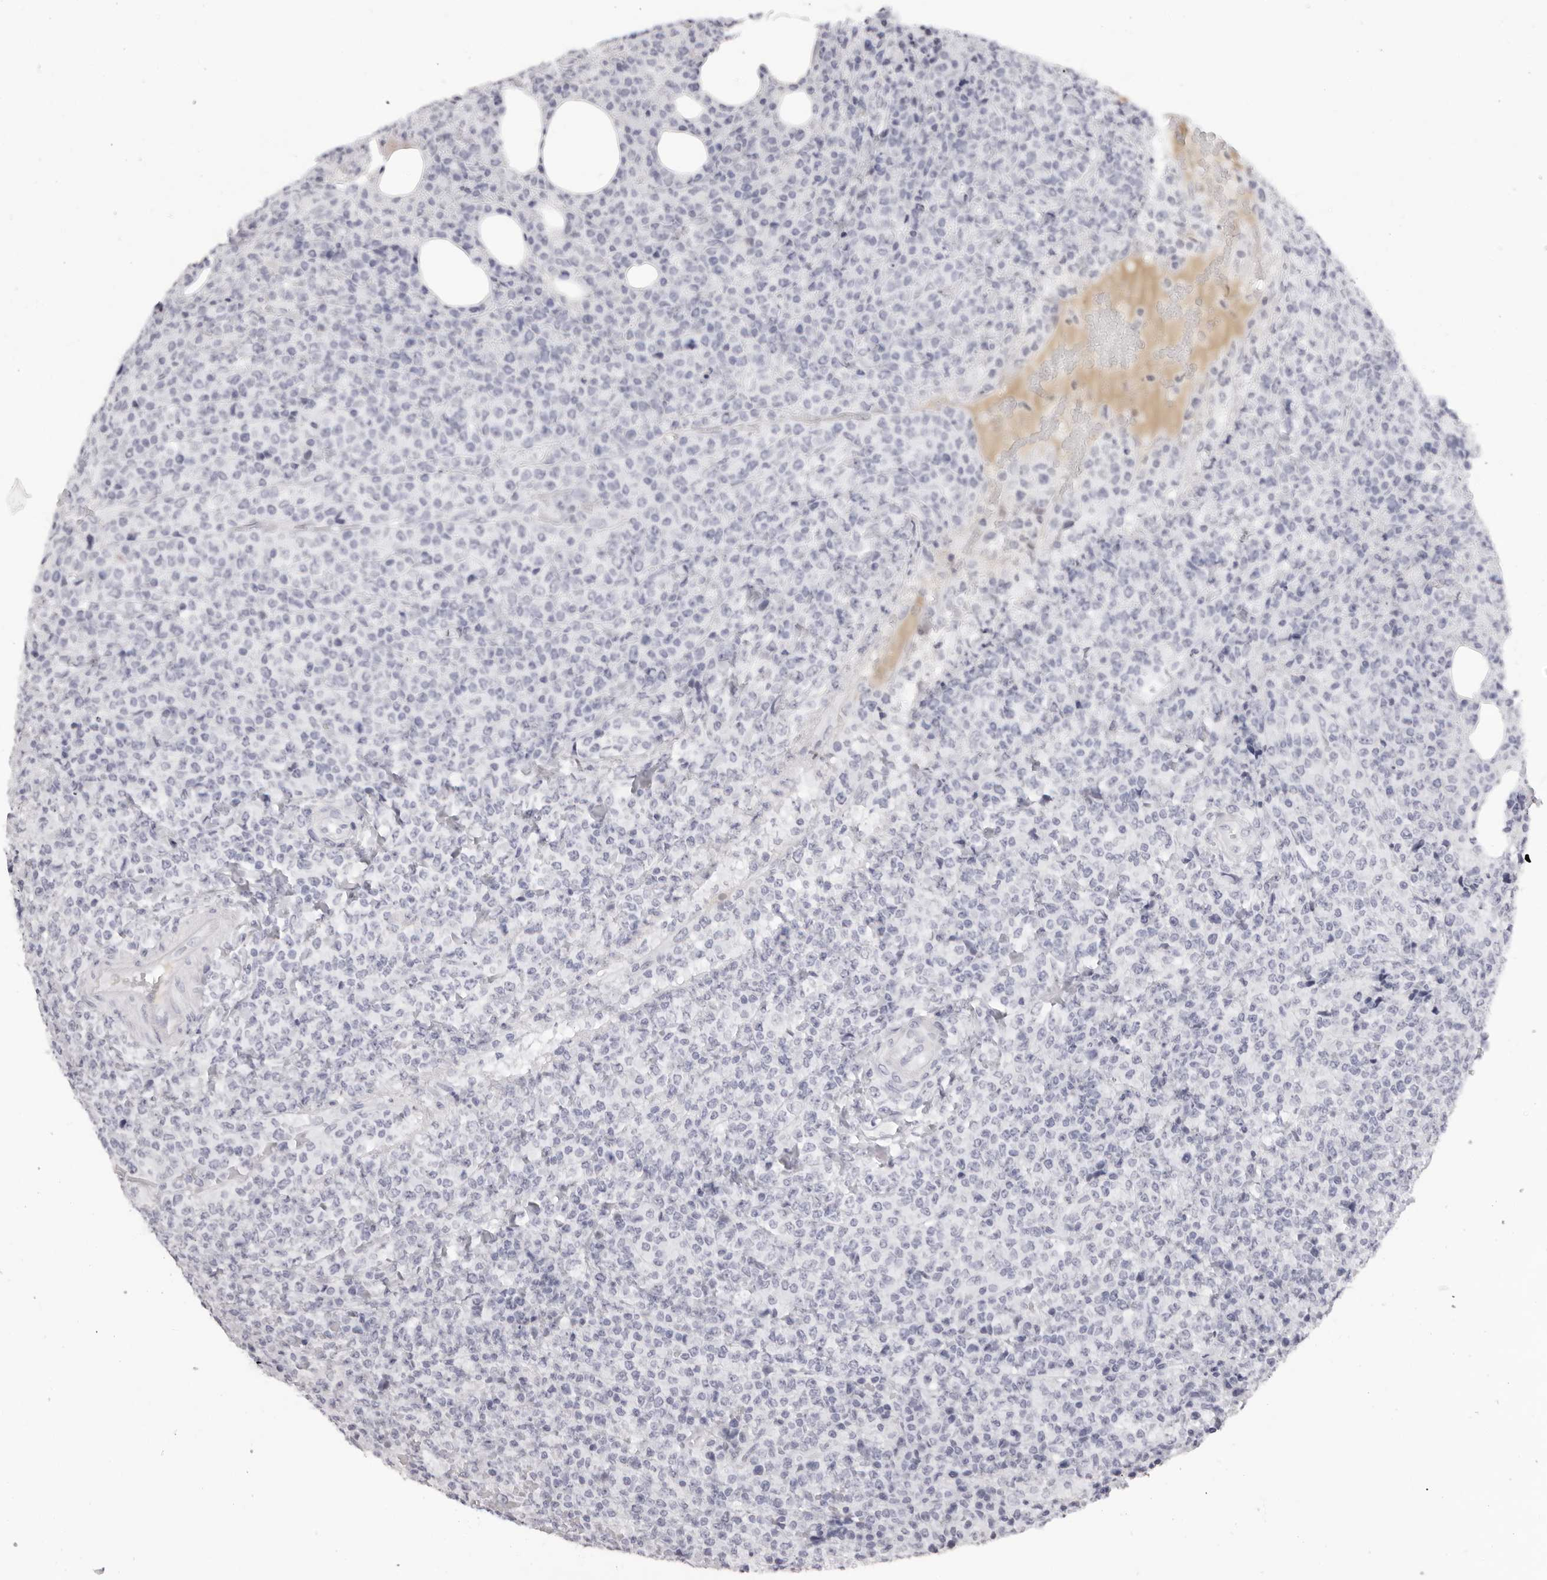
{"staining": {"intensity": "negative", "quantity": "none", "location": "none"}, "tissue": "lymphoma", "cell_type": "Tumor cells", "image_type": "cancer", "snomed": [{"axis": "morphology", "description": "Malignant lymphoma, non-Hodgkin's type, High grade"}, {"axis": "topography", "description": "Lymph node"}], "caption": "Immunohistochemical staining of lymphoma exhibits no significant expression in tumor cells.", "gene": "RHO", "patient": {"sex": "male", "age": 13}}